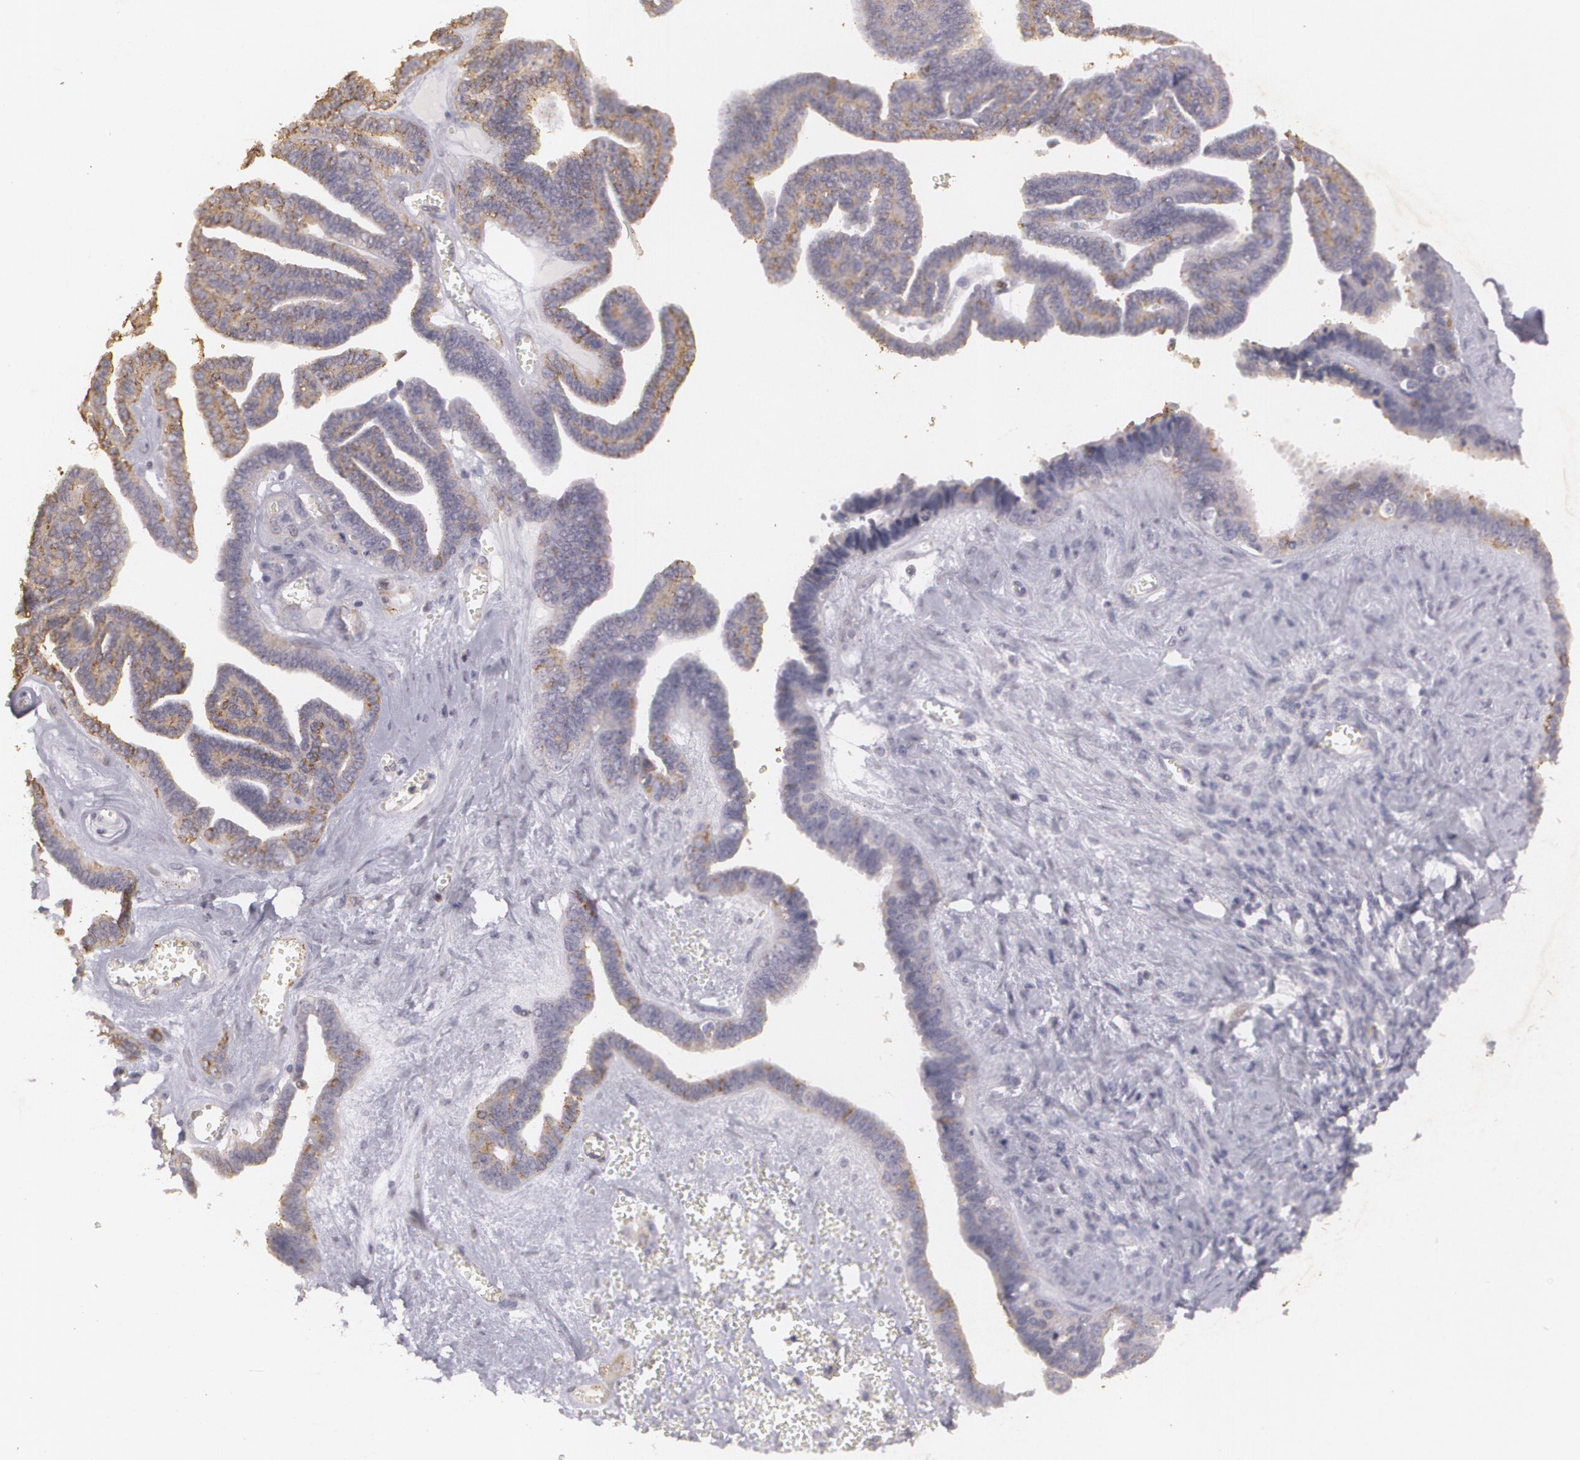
{"staining": {"intensity": "weak", "quantity": "<25%", "location": "cytoplasmic/membranous"}, "tissue": "ovarian cancer", "cell_type": "Tumor cells", "image_type": "cancer", "snomed": [{"axis": "morphology", "description": "Cystadenocarcinoma, serous, NOS"}, {"axis": "topography", "description": "Ovary"}], "caption": "IHC of human serous cystadenocarcinoma (ovarian) demonstrates no staining in tumor cells.", "gene": "KCNA4", "patient": {"sex": "female", "age": 71}}